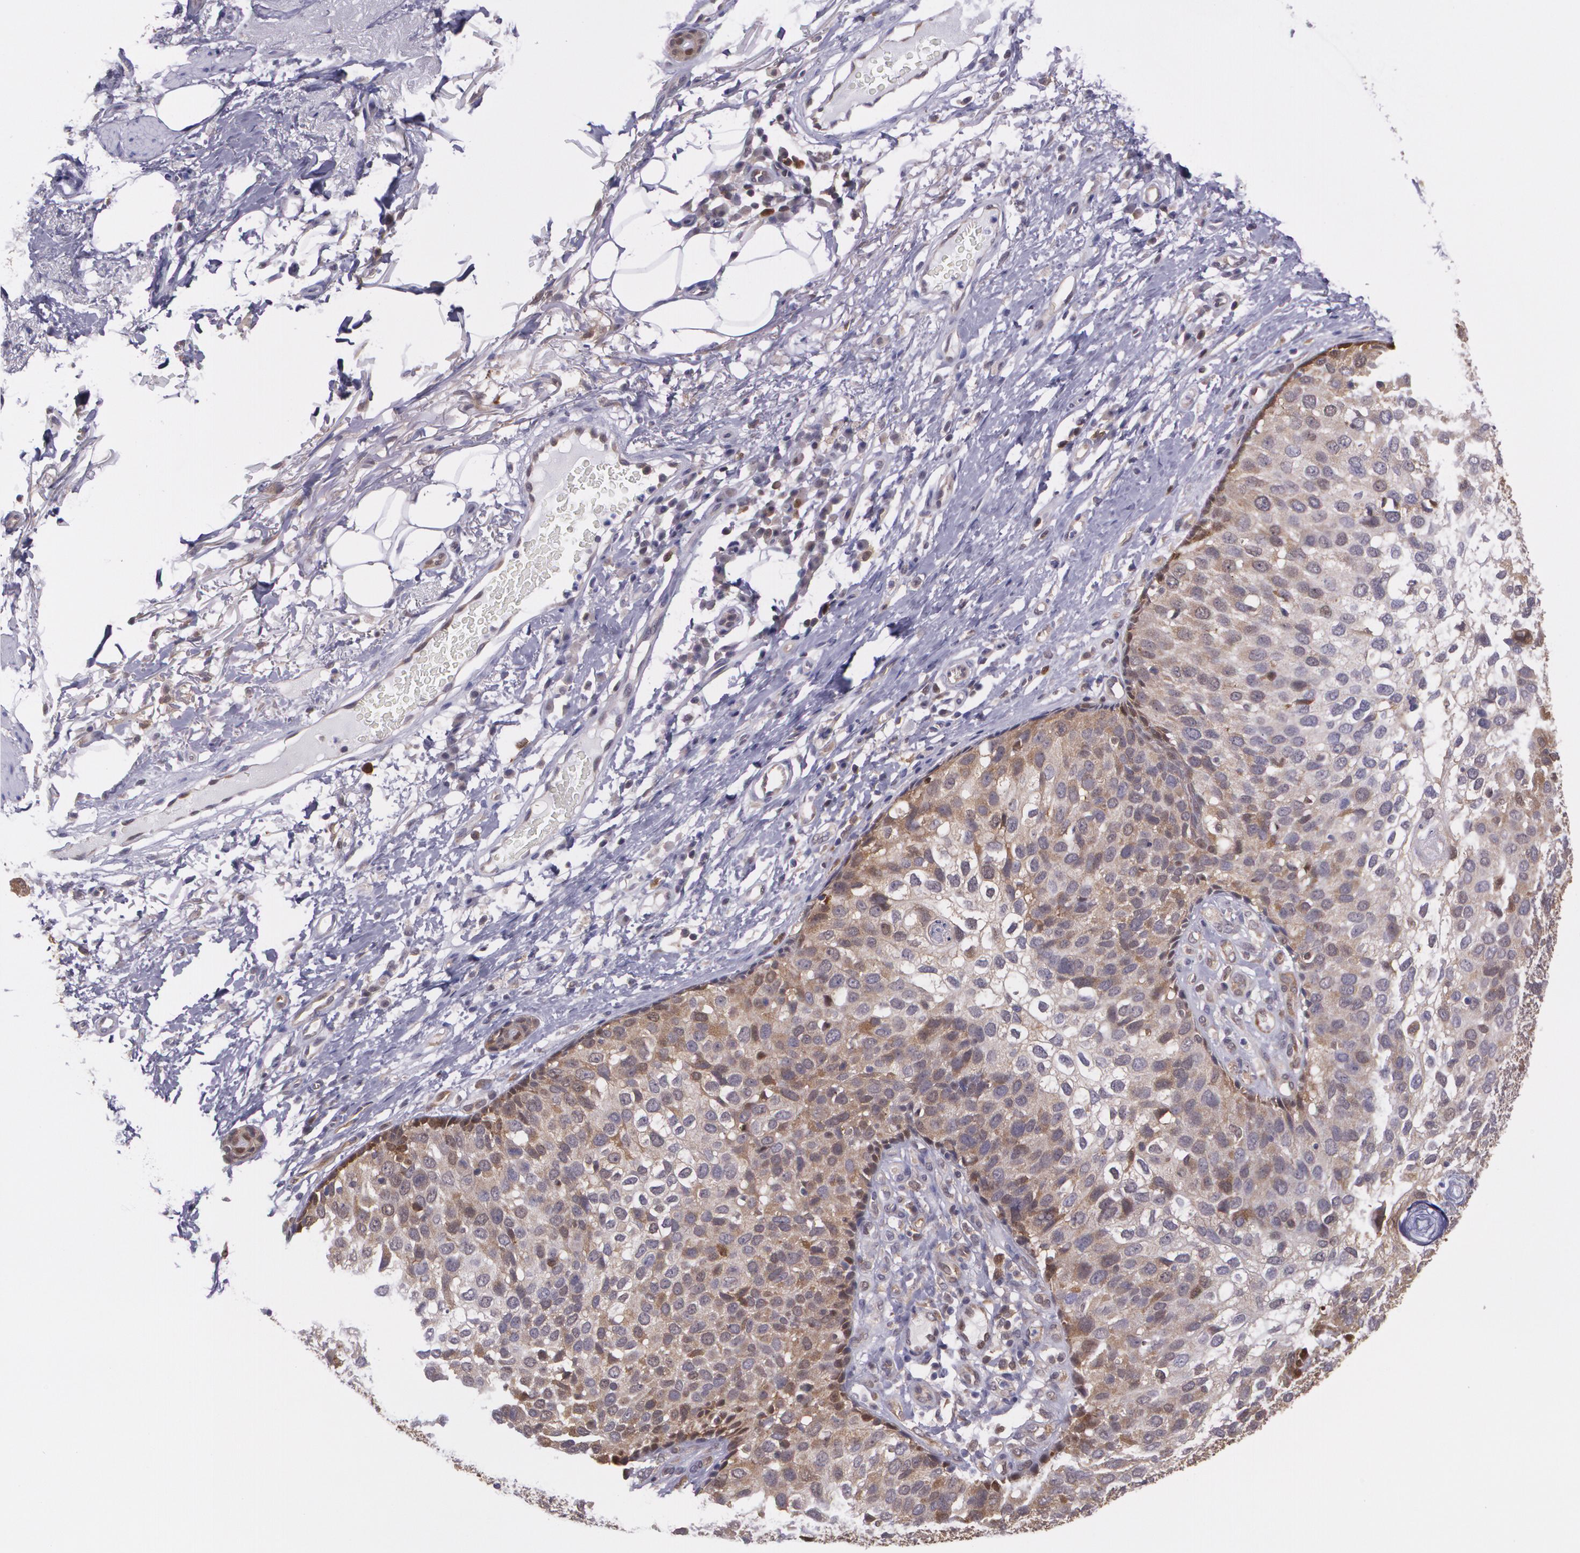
{"staining": {"intensity": "moderate", "quantity": ">75%", "location": "cytoplasmic/membranous,nuclear"}, "tissue": "skin cancer", "cell_type": "Tumor cells", "image_type": "cancer", "snomed": [{"axis": "morphology", "description": "Squamous cell carcinoma, NOS"}, {"axis": "topography", "description": "Skin"}], "caption": "Skin cancer (squamous cell carcinoma) stained with a protein marker reveals moderate staining in tumor cells.", "gene": "HSPH1", "patient": {"sex": "male", "age": 87}}